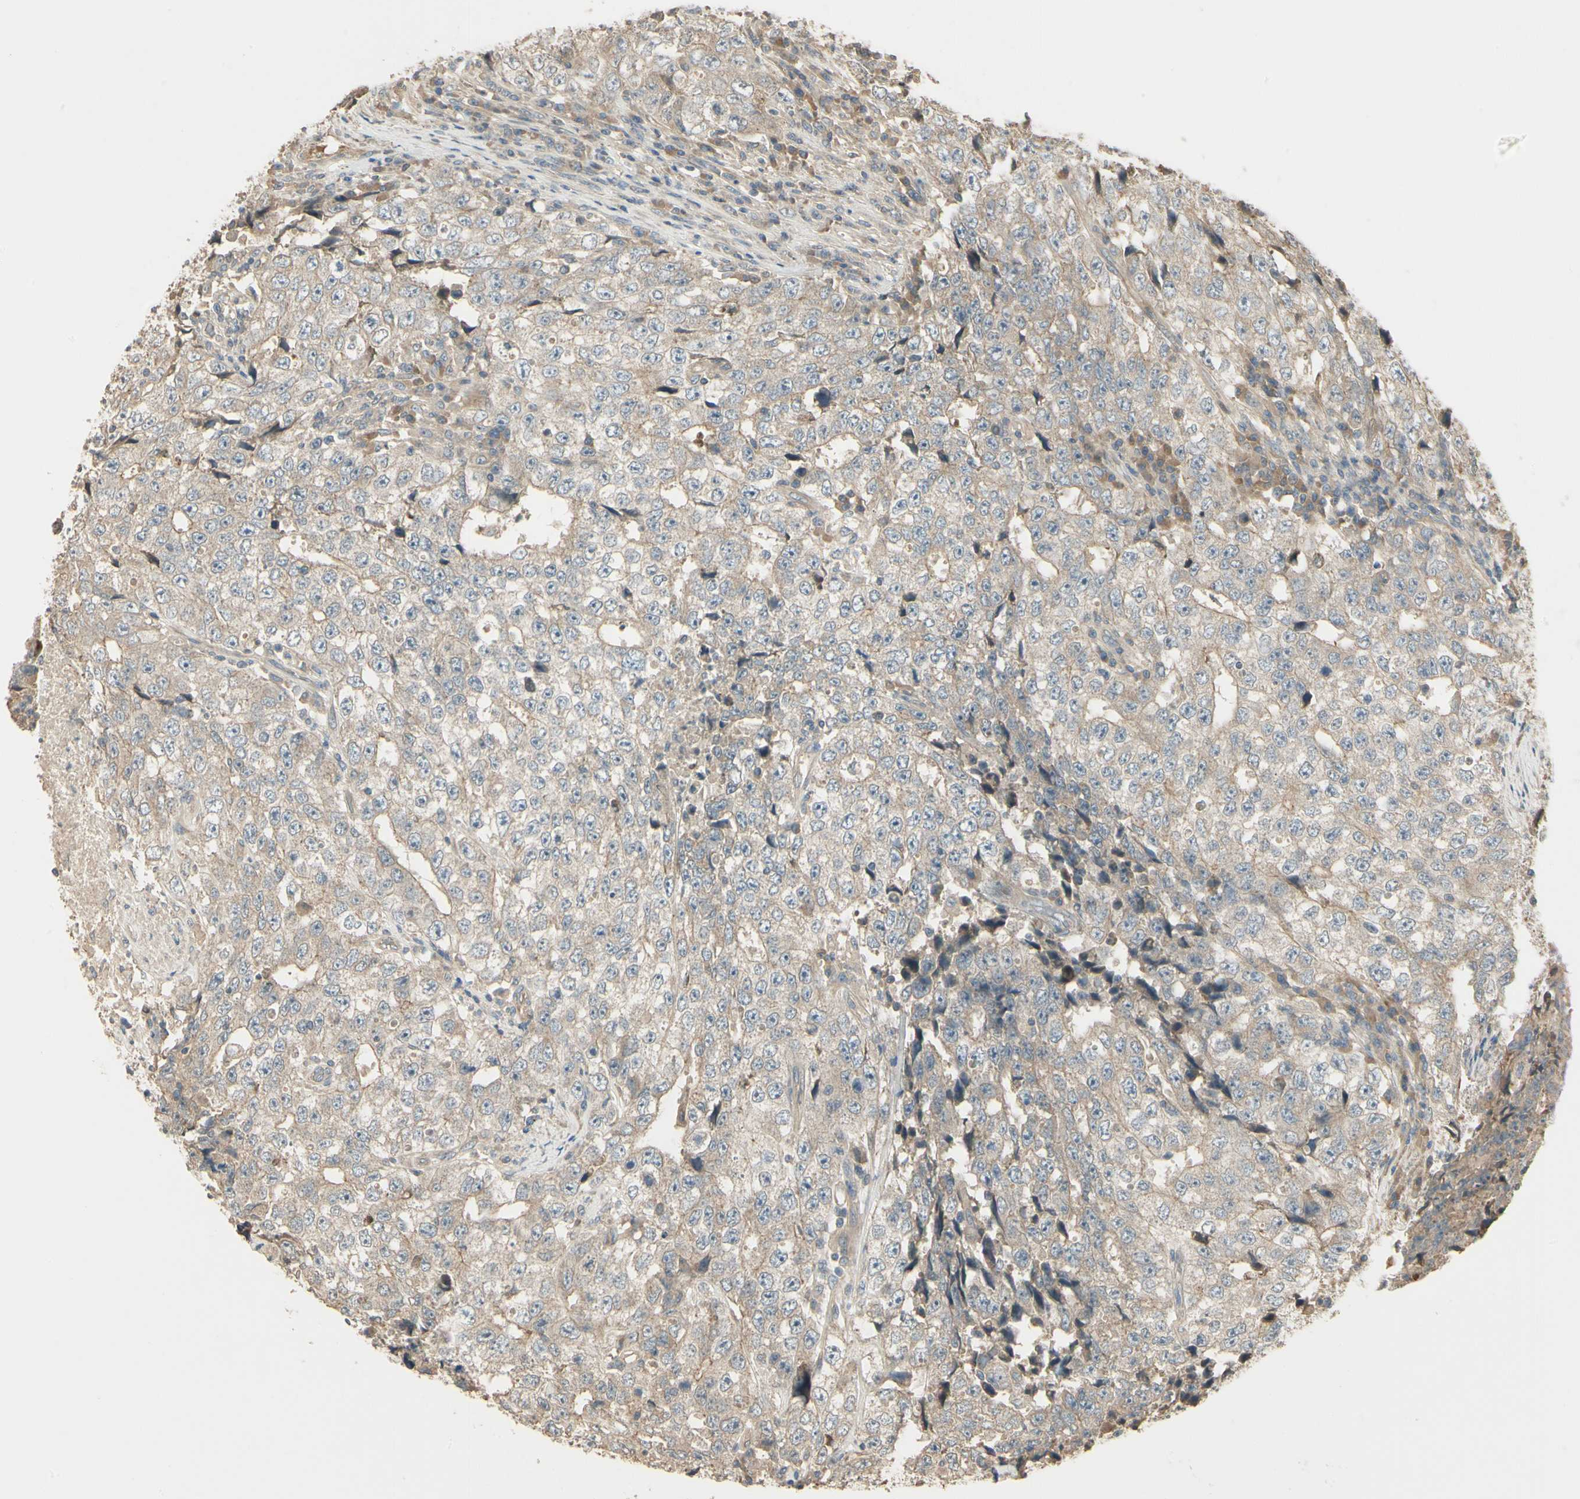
{"staining": {"intensity": "weak", "quantity": ">75%", "location": "cytoplasmic/membranous"}, "tissue": "testis cancer", "cell_type": "Tumor cells", "image_type": "cancer", "snomed": [{"axis": "morphology", "description": "Necrosis, NOS"}, {"axis": "morphology", "description": "Carcinoma, Embryonal, NOS"}, {"axis": "topography", "description": "Testis"}], "caption": "A brown stain labels weak cytoplasmic/membranous expression of a protein in testis embryonal carcinoma tumor cells.", "gene": "ACVR1", "patient": {"sex": "male", "age": 19}}